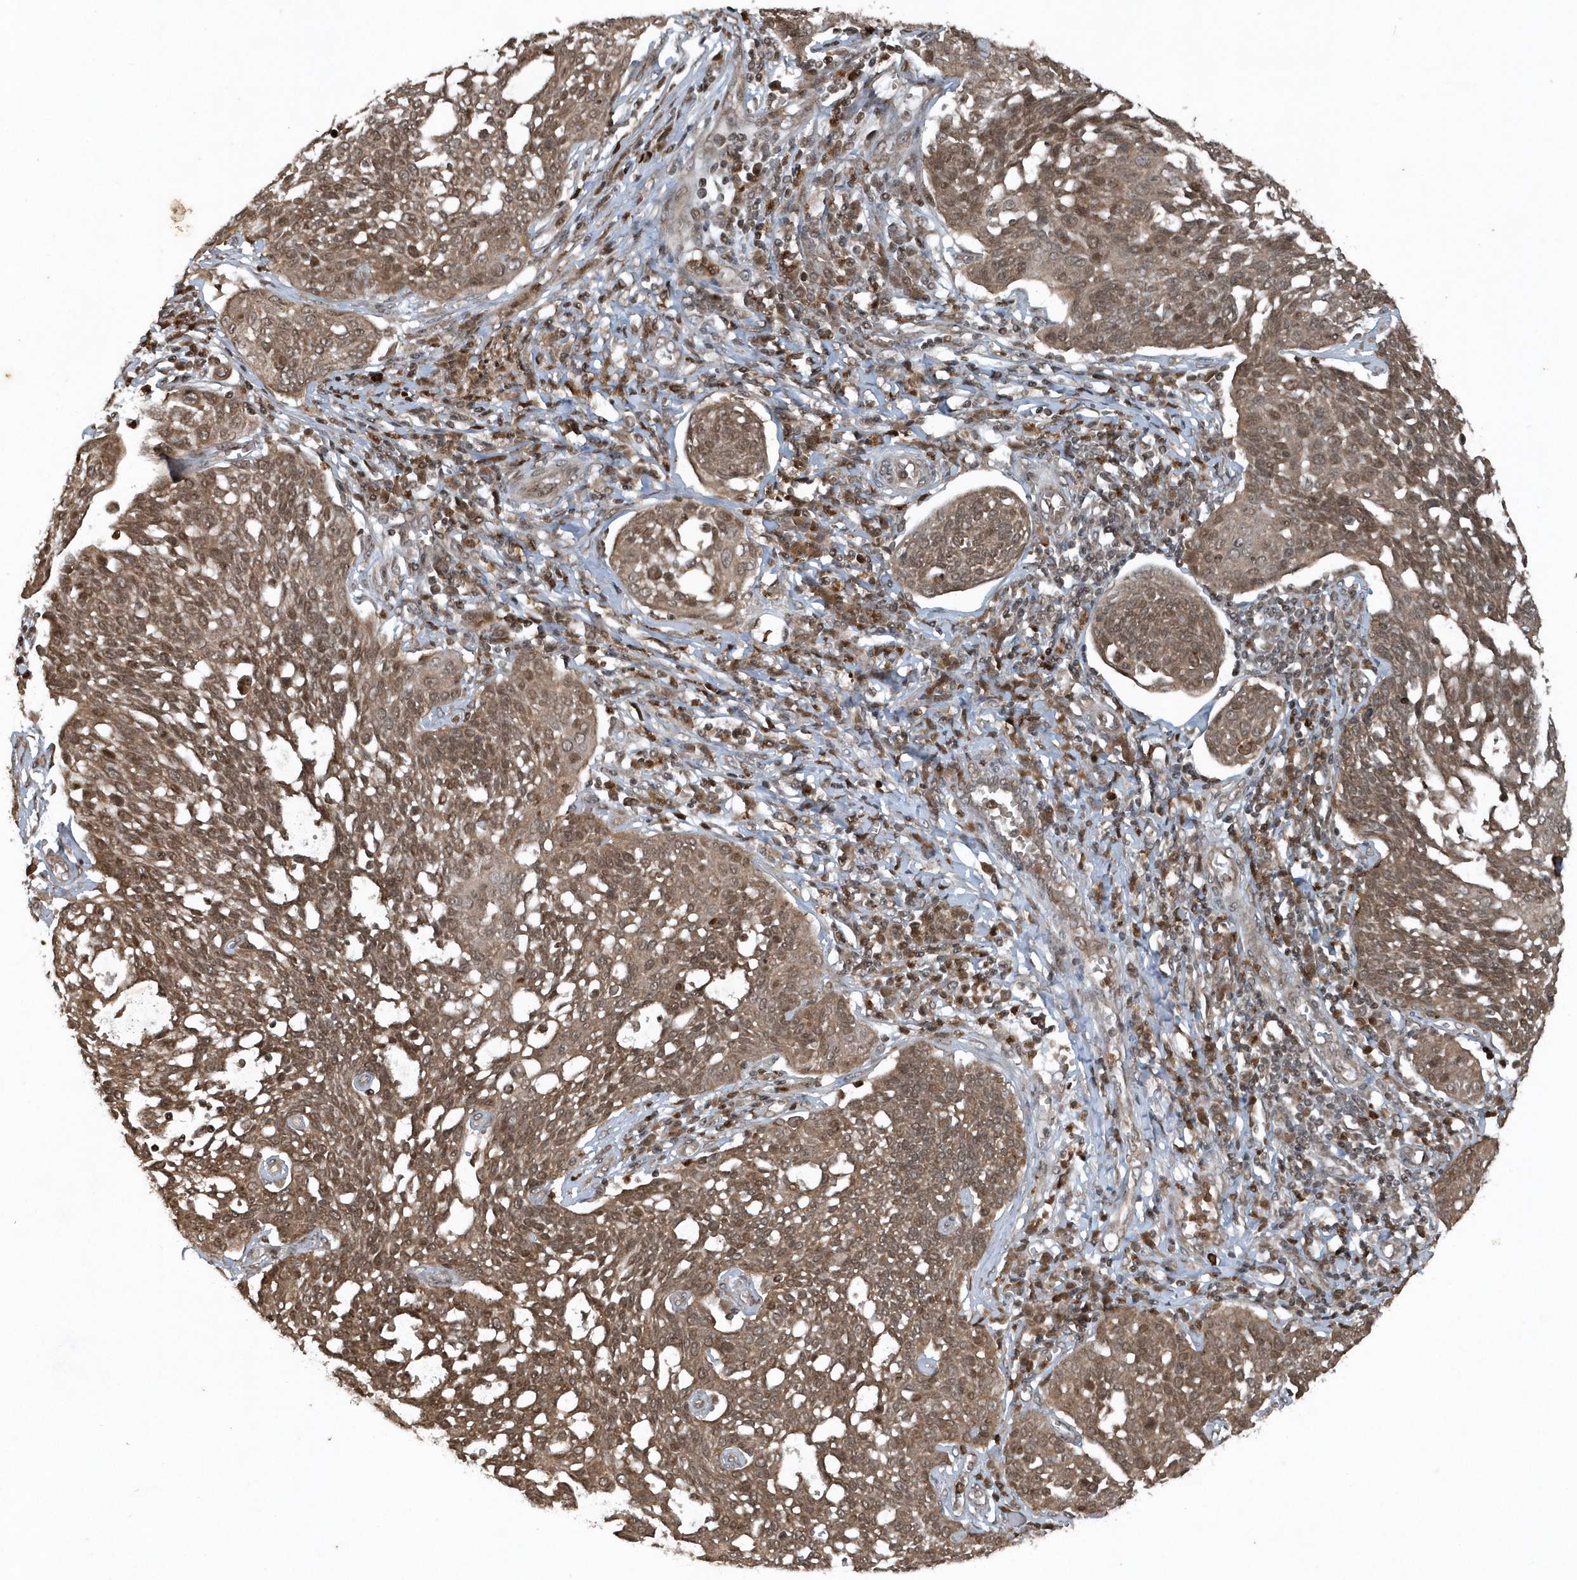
{"staining": {"intensity": "moderate", "quantity": ">75%", "location": "cytoplasmic/membranous,nuclear"}, "tissue": "cervical cancer", "cell_type": "Tumor cells", "image_type": "cancer", "snomed": [{"axis": "morphology", "description": "Squamous cell carcinoma, NOS"}, {"axis": "topography", "description": "Cervix"}], "caption": "Cervical cancer (squamous cell carcinoma) was stained to show a protein in brown. There is medium levels of moderate cytoplasmic/membranous and nuclear staining in about >75% of tumor cells.", "gene": "EIF2B1", "patient": {"sex": "female", "age": 34}}